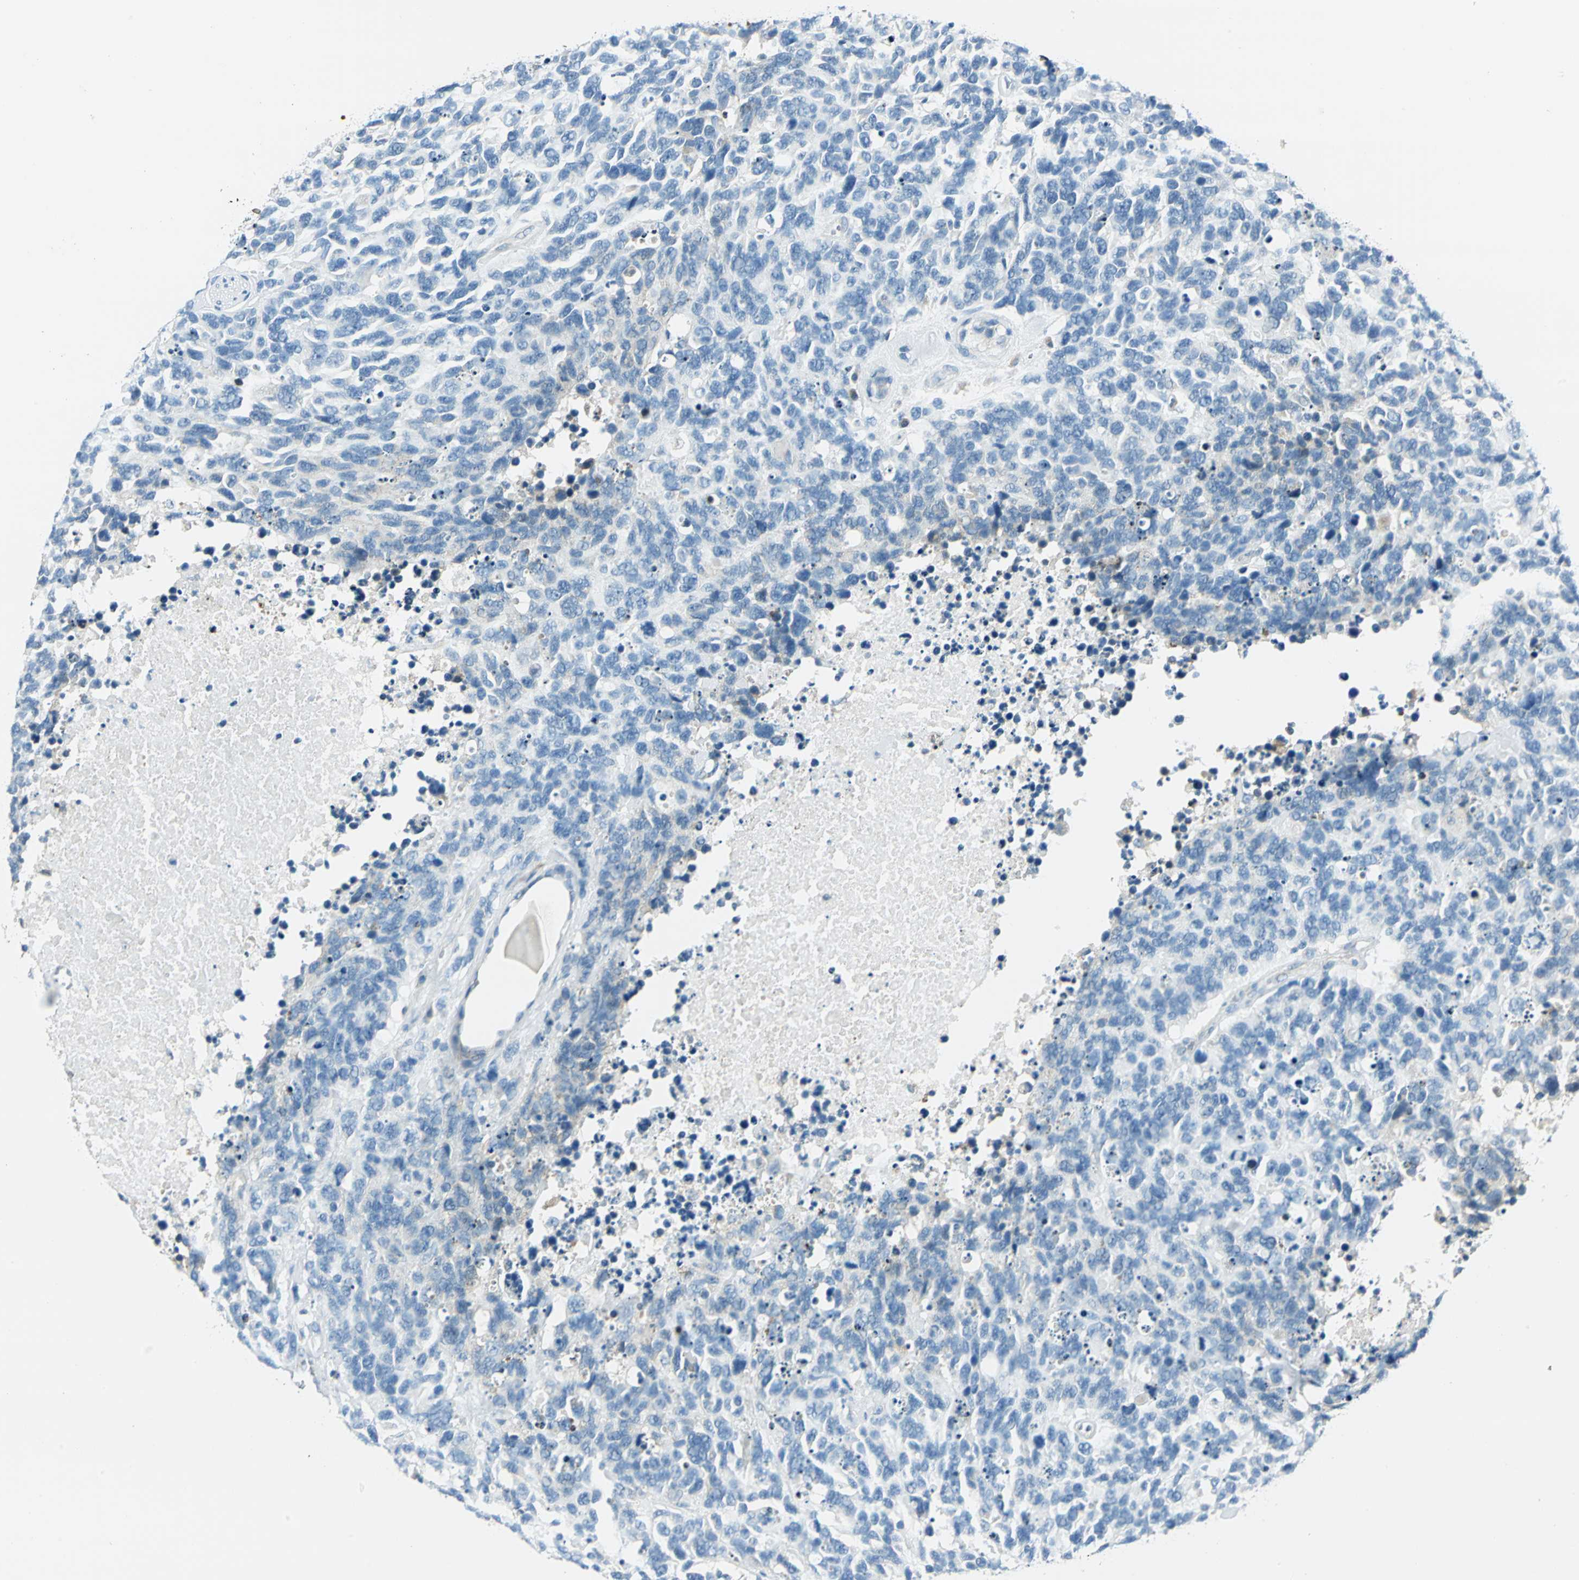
{"staining": {"intensity": "negative", "quantity": "none", "location": "none"}, "tissue": "lung cancer", "cell_type": "Tumor cells", "image_type": "cancer", "snomed": [{"axis": "morphology", "description": "Neoplasm, malignant, NOS"}, {"axis": "topography", "description": "Lung"}], "caption": "Photomicrograph shows no protein expression in tumor cells of malignant neoplasm (lung) tissue.", "gene": "ALDOA", "patient": {"sex": "female", "age": 58}}